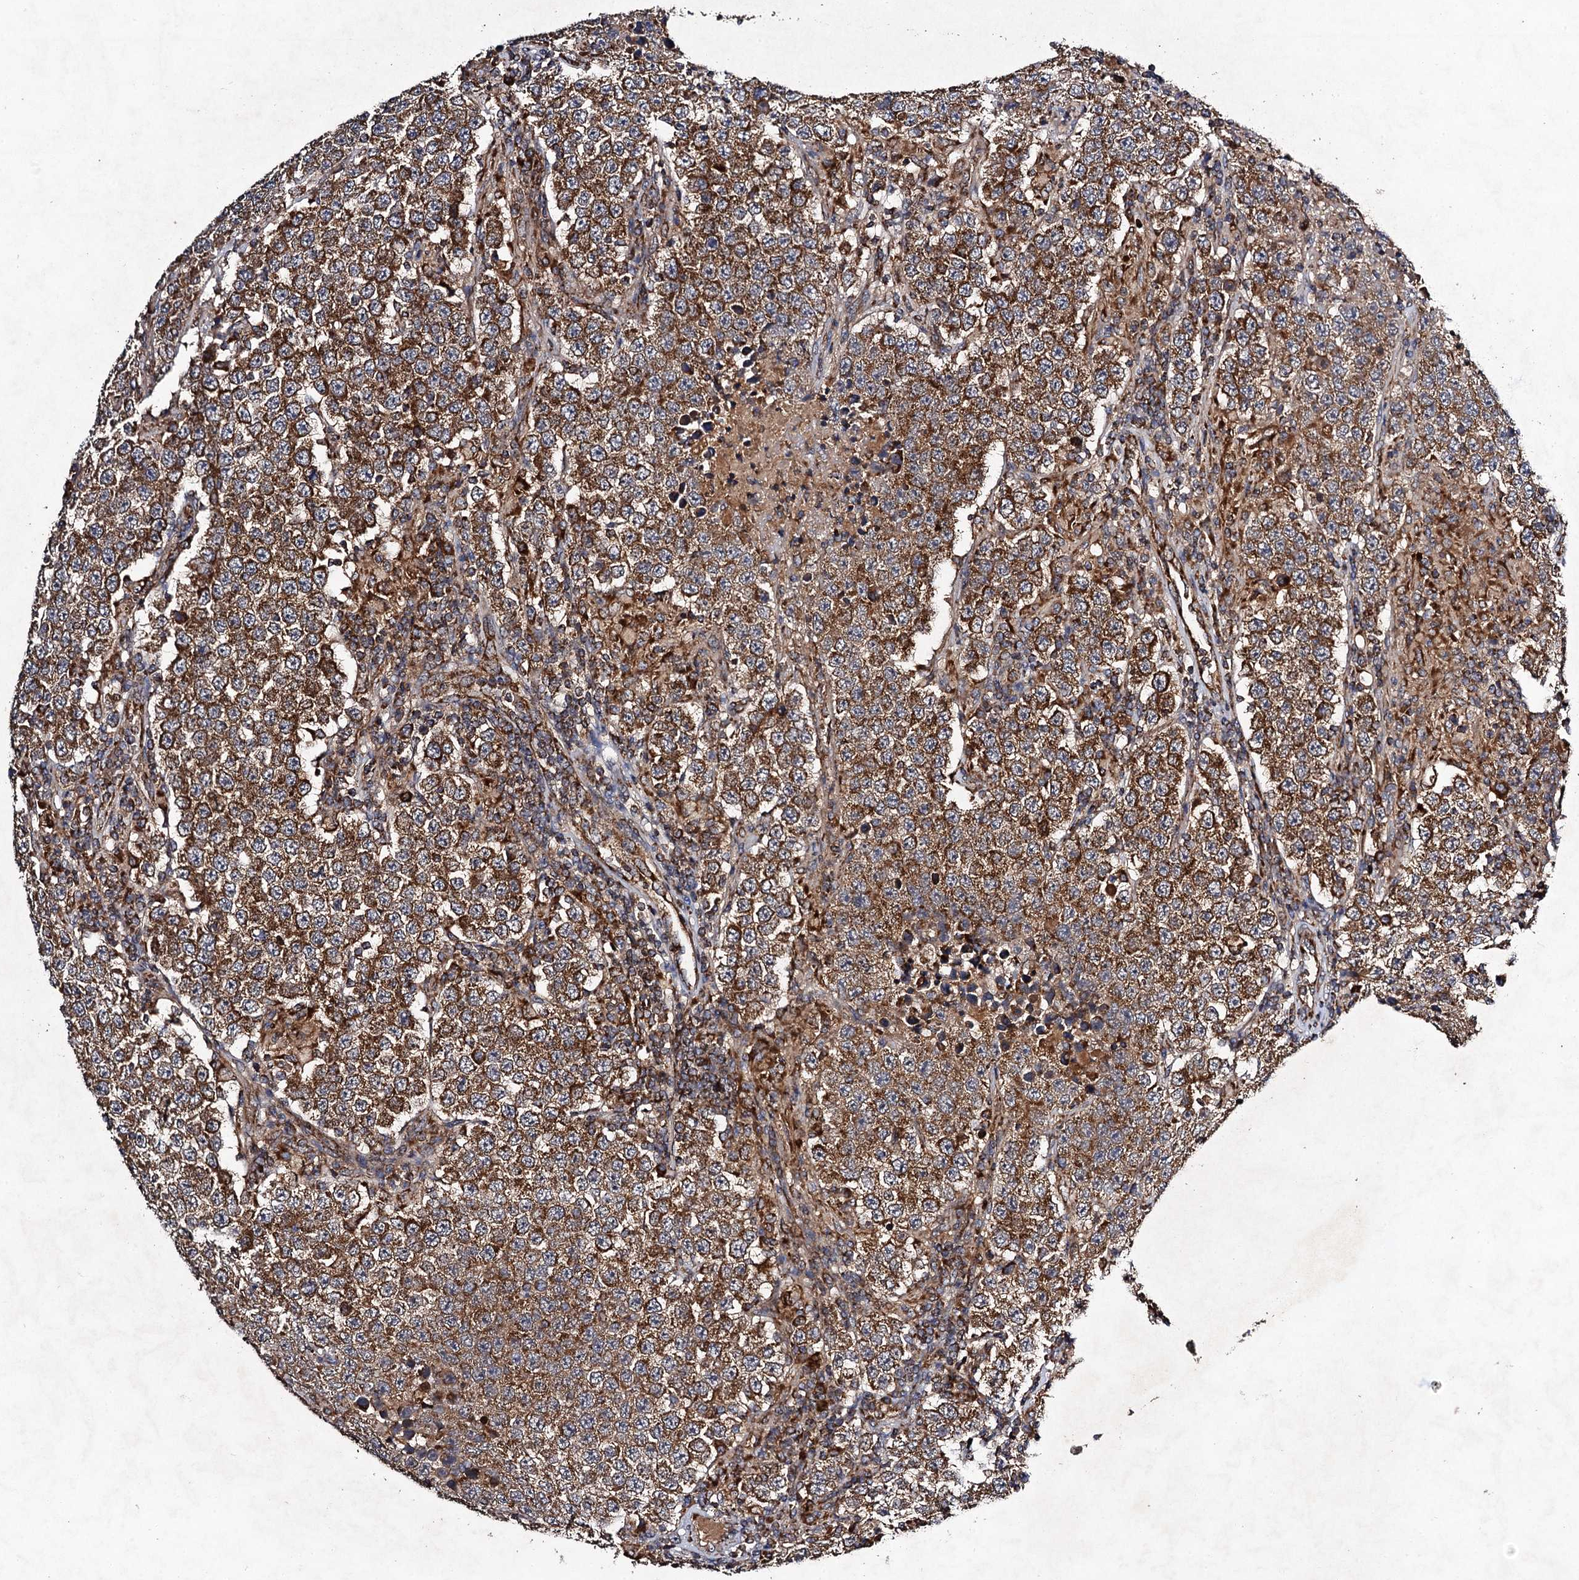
{"staining": {"intensity": "moderate", "quantity": ">75%", "location": "cytoplasmic/membranous"}, "tissue": "testis cancer", "cell_type": "Tumor cells", "image_type": "cancer", "snomed": [{"axis": "morphology", "description": "Normal tissue, NOS"}, {"axis": "morphology", "description": "Urothelial carcinoma, High grade"}, {"axis": "morphology", "description": "Seminoma, NOS"}, {"axis": "morphology", "description": "Carcinoma, Embryonal, NOS"}, {"axis": "topography", "description": "Urinary bladder"}, {"axis": "topography", "description": "Testis"}], "caption": "Immunohistochemical staining of human embryonal carcinoma (testis) displays moderate cytoplasmic/membranous protein expression in about >75% of tumor cells.", "gene": "NDUFA13", "patient": {"sex": "male", "age": 41}}